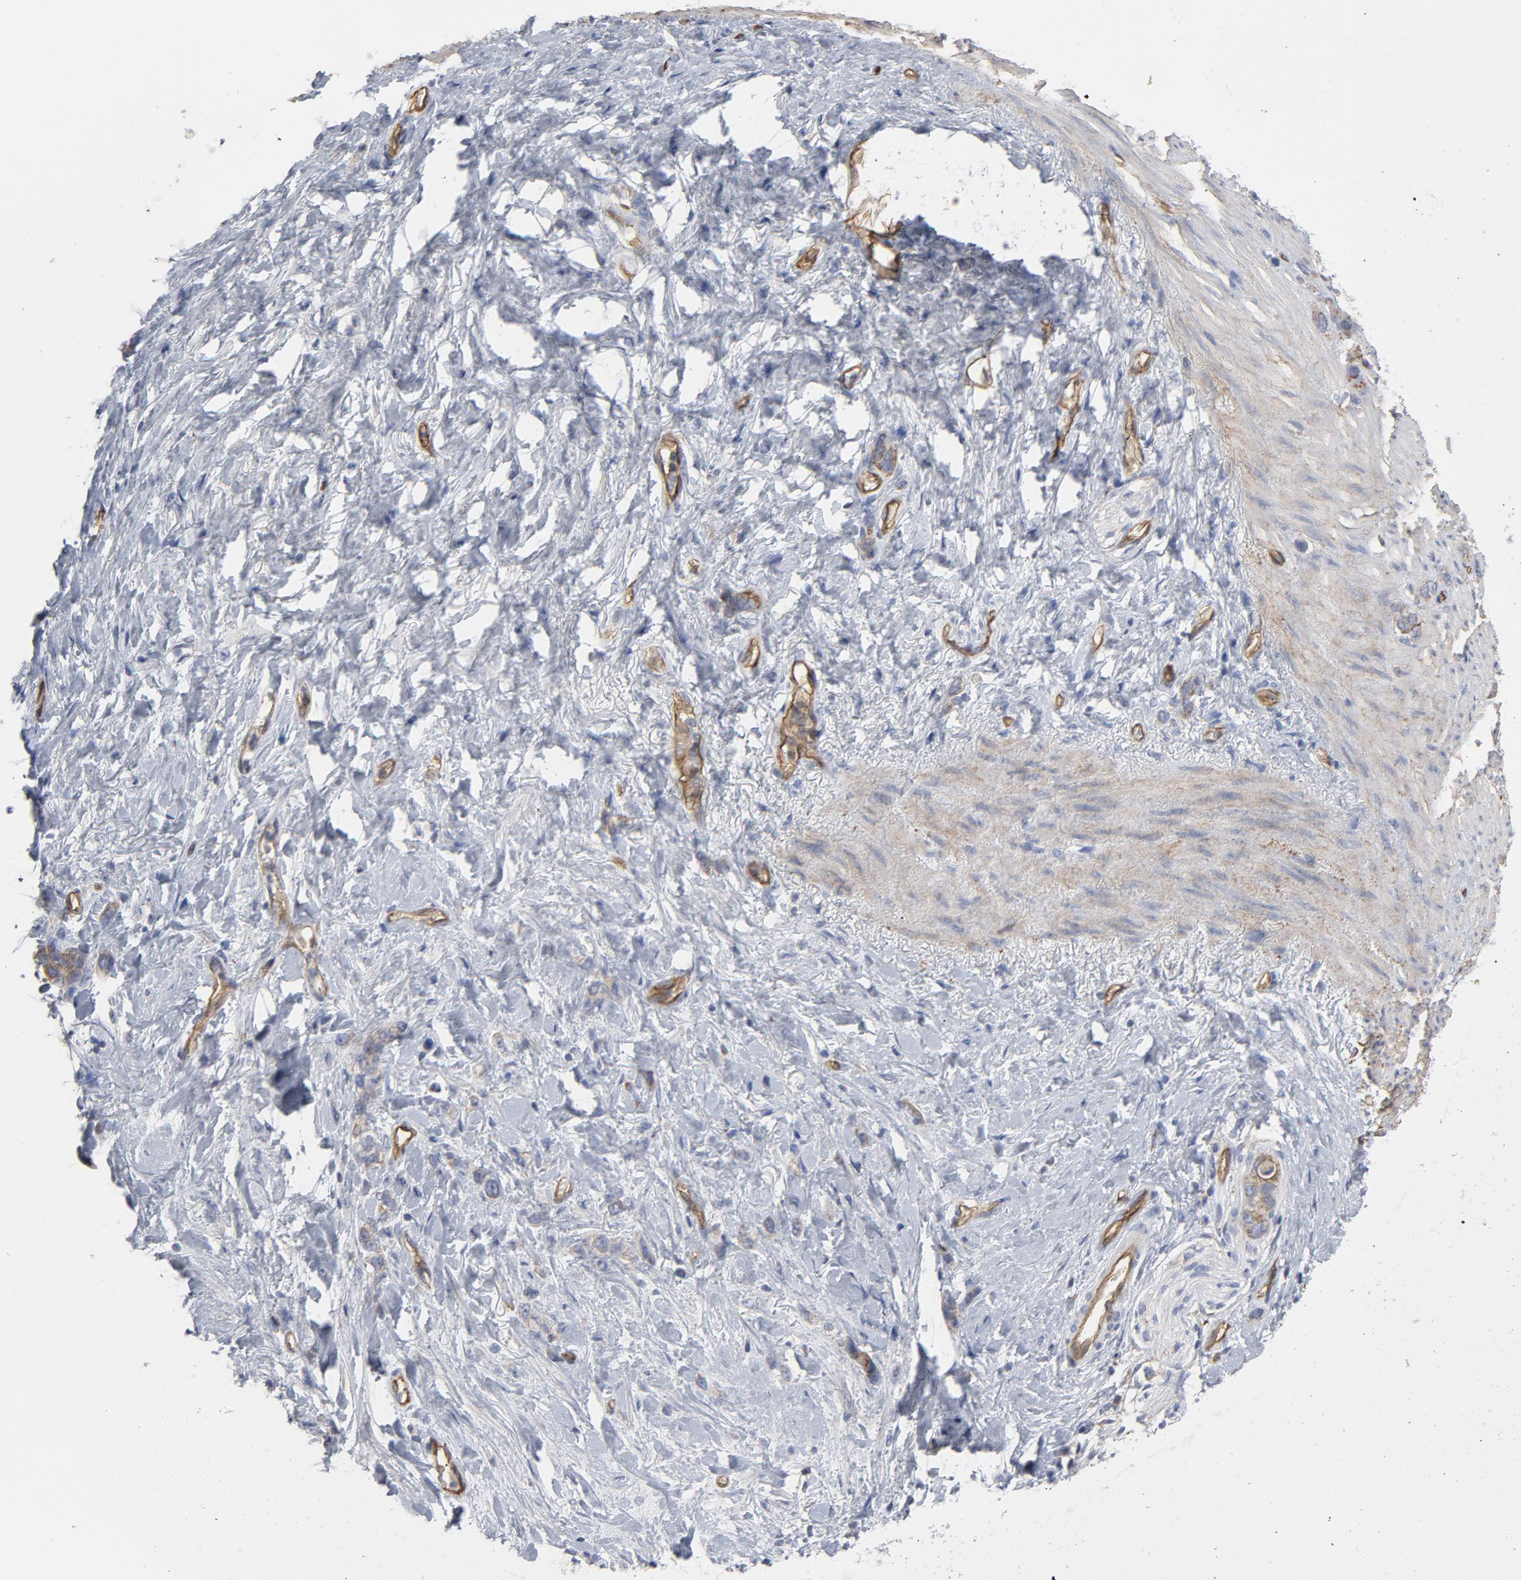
{"staining": {"intensity": "weak", "quantity": "25%-75%", "location": "cytoplasmic/membranous"}, "tissue": "stomach cancer", "cell_type": "Tumor cells", "image_type": "cancer", "snomed": [{"axis": "morphology", "description": "Normal tissue, NOS"}, {"axis": "morphology", "description": "Adenocarcinoma, NOS"}, {"axis": "morphology", "description": "Adenocarcinoma, High grade"}, {"axis": "topography", "description": "Stomach, upper"}, {"axis": "topography", "description": "Stomach"}], "caption": "Immunohistochemical staining of stomach cancer (adenocarcinoma) shows low levels of weak cytoplasmic/membranous positivity in approximately 25%-75% of tumor cells.", "gene": "OXA1L", "patient": {"sex": "female", "age": 65}}